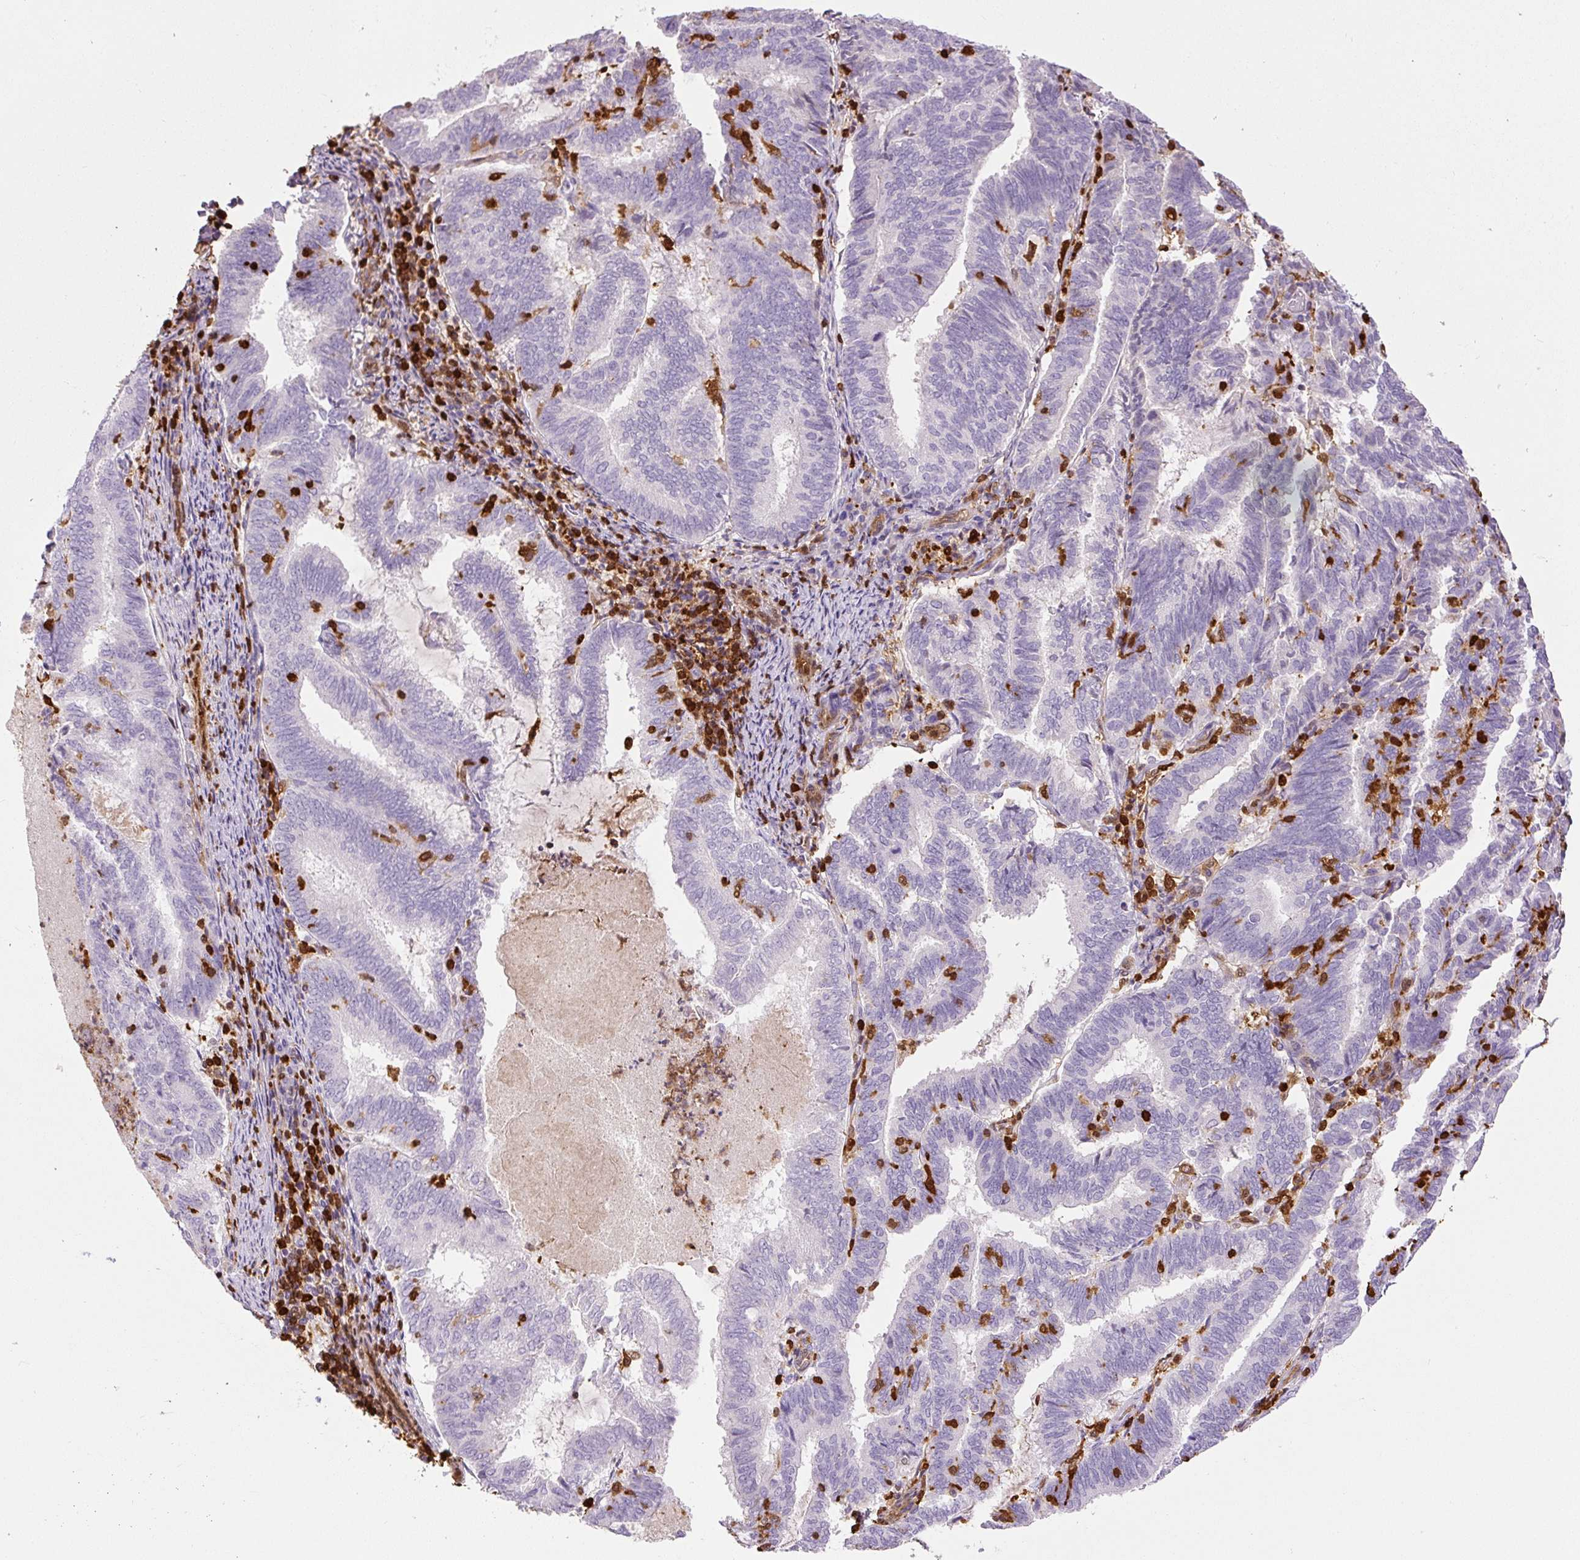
{"staining": {"intensity": "negative", "quantity": "none", "location": "none"}, "tissue": "endometrial cancer", "cell_type": "Tumor cells", "image_type": "cancer", "snomed": [{"axis": "morphology", "description": "Adenocarcinoma, NOS"}, {"axis": "topography", "description": "Endometrium"}], "caption": "High magnification brightfield microscopy of endometrial cancer (adenocarcinoma) stained with DAB (brown) and counterstained with hematoxylin (blue): tumor cells show no significant expression.", "gene": "S100A4", "patient": {"sex": "female", "age": 80}}